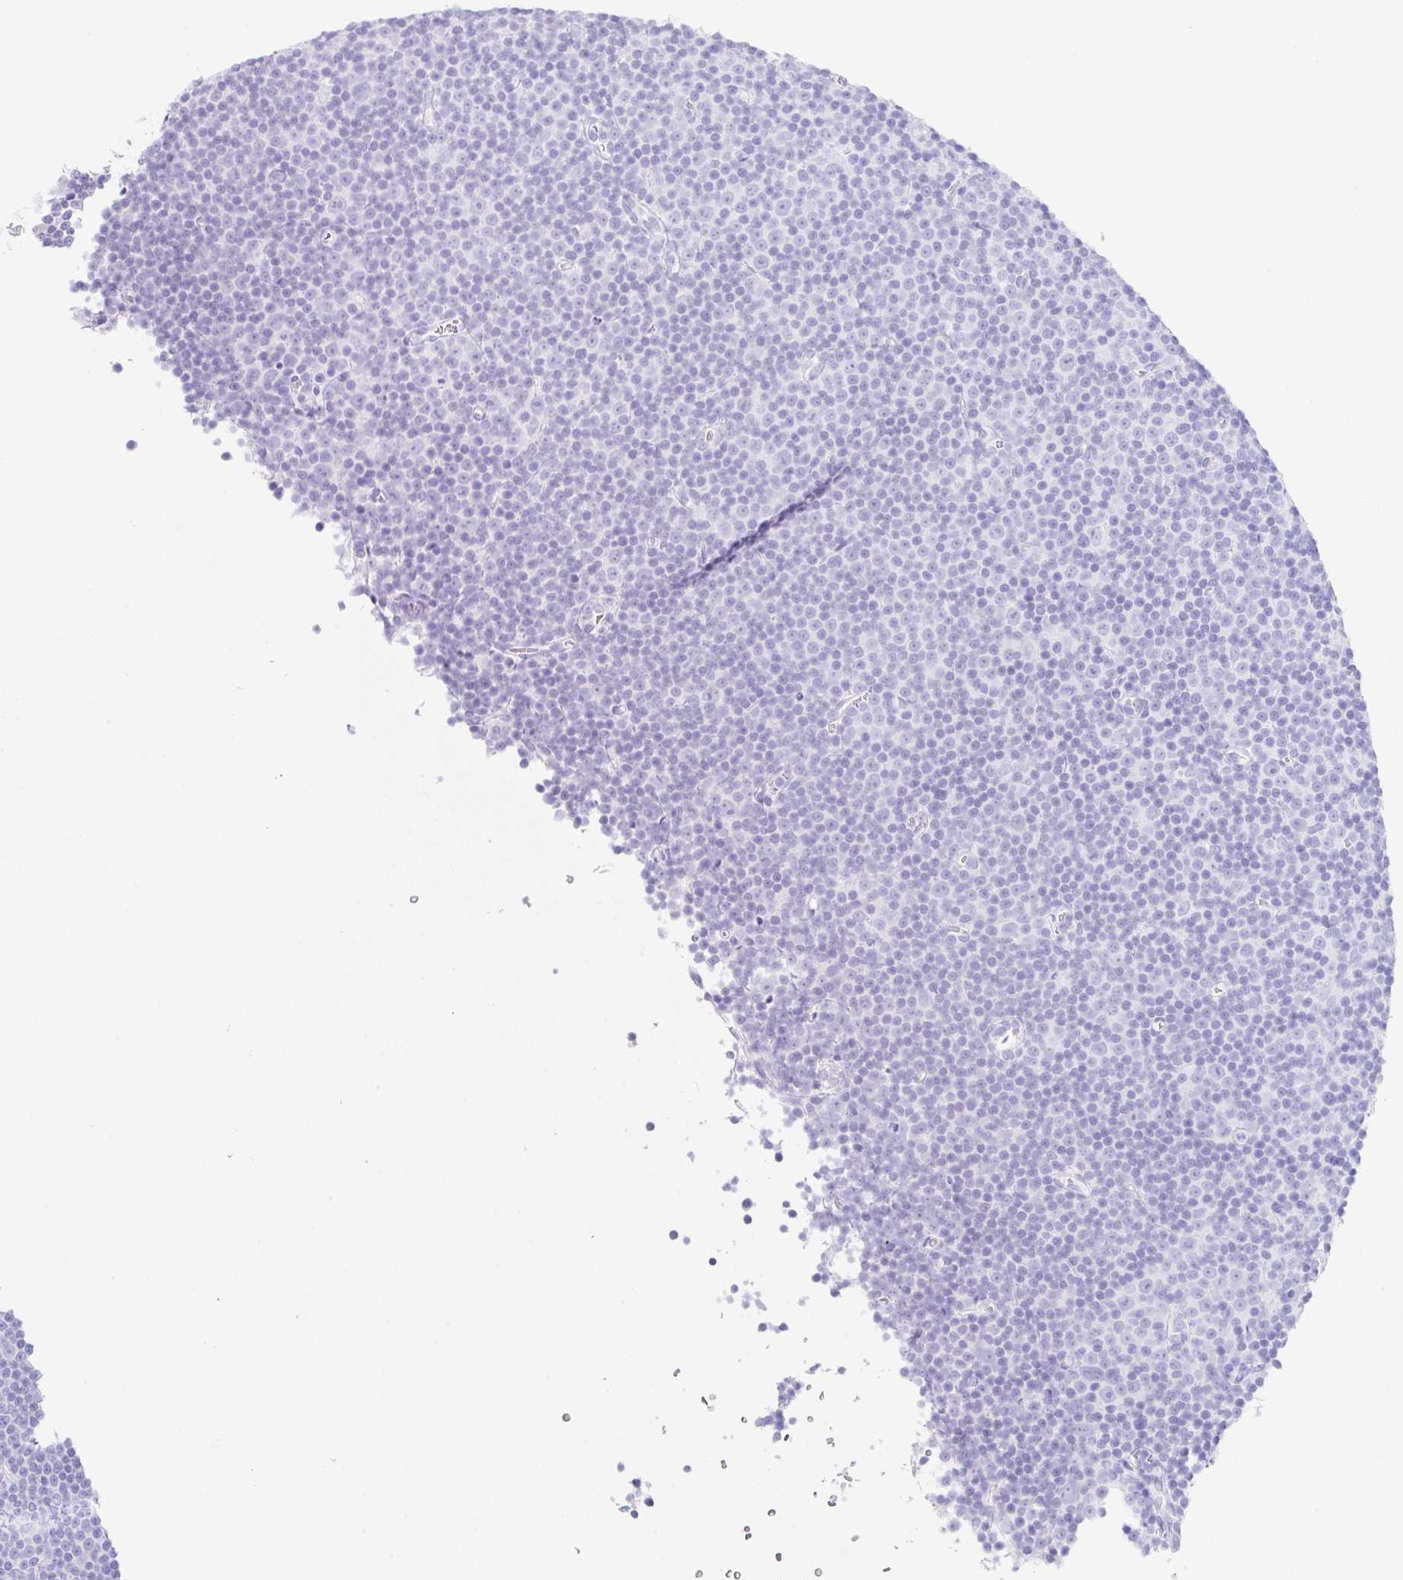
{"staining": {"intensity": "negative", "quantity": "none", "location": "none"}, "tissue": "lymphoma", "cell_type": "Tumor cells", "image_type": "cancer", "snomed": [{"axis": "morphology", "description": "Malignant lymphoma, non-Hodgkin's type, Low grade"}, {"axis": "topography", "description": "Lymph node"}], "caption": "Immunohistochemistry of human low-grade malignant lymphoma, non-Hodgkin's type shows no staining in tumor cells.", "gene": "CLDND2", "patient": {"sex": "female", "age": 67}}